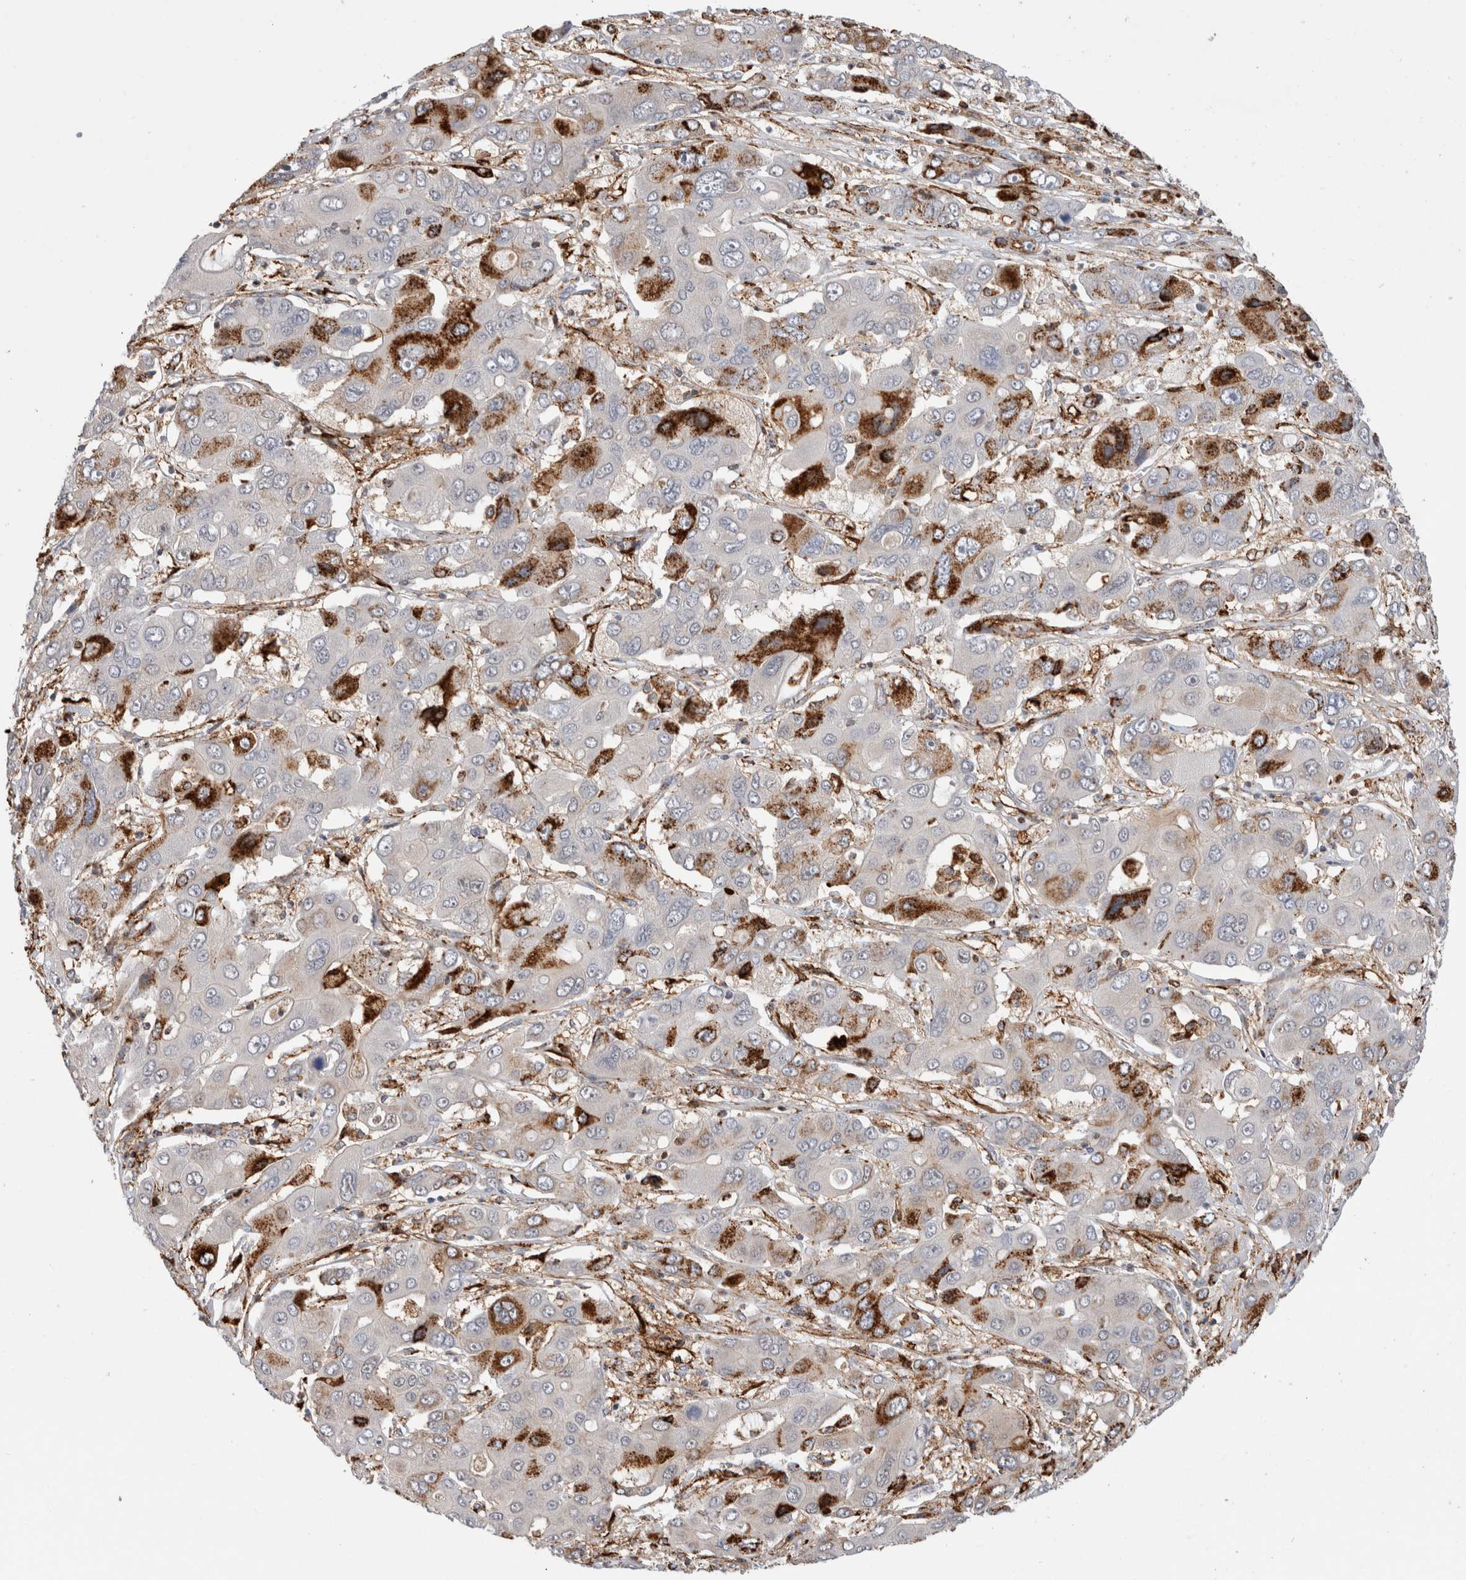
{"staining": {"intensity": "strong", "quantity": "<25%", "location": "cytoplasmic/membranous"}, "tissue": "liver cancer", "cell_type": "Tumor cells", "image_type": "cancer", "snomed": [{"axis": "morphology", "description": "Cholangiocarcinoma"}, {"axis": "topography", "description": "Liver"}], "caption": "Immunohistochemical staining of human liver cholangiocarcinoma exhibits medium levels of strong cytoplasmic/membranous positivity in about <25% of tumor cells.", "gene": "CCDC88B", "patient": {"sex": "male", "age": 67}}